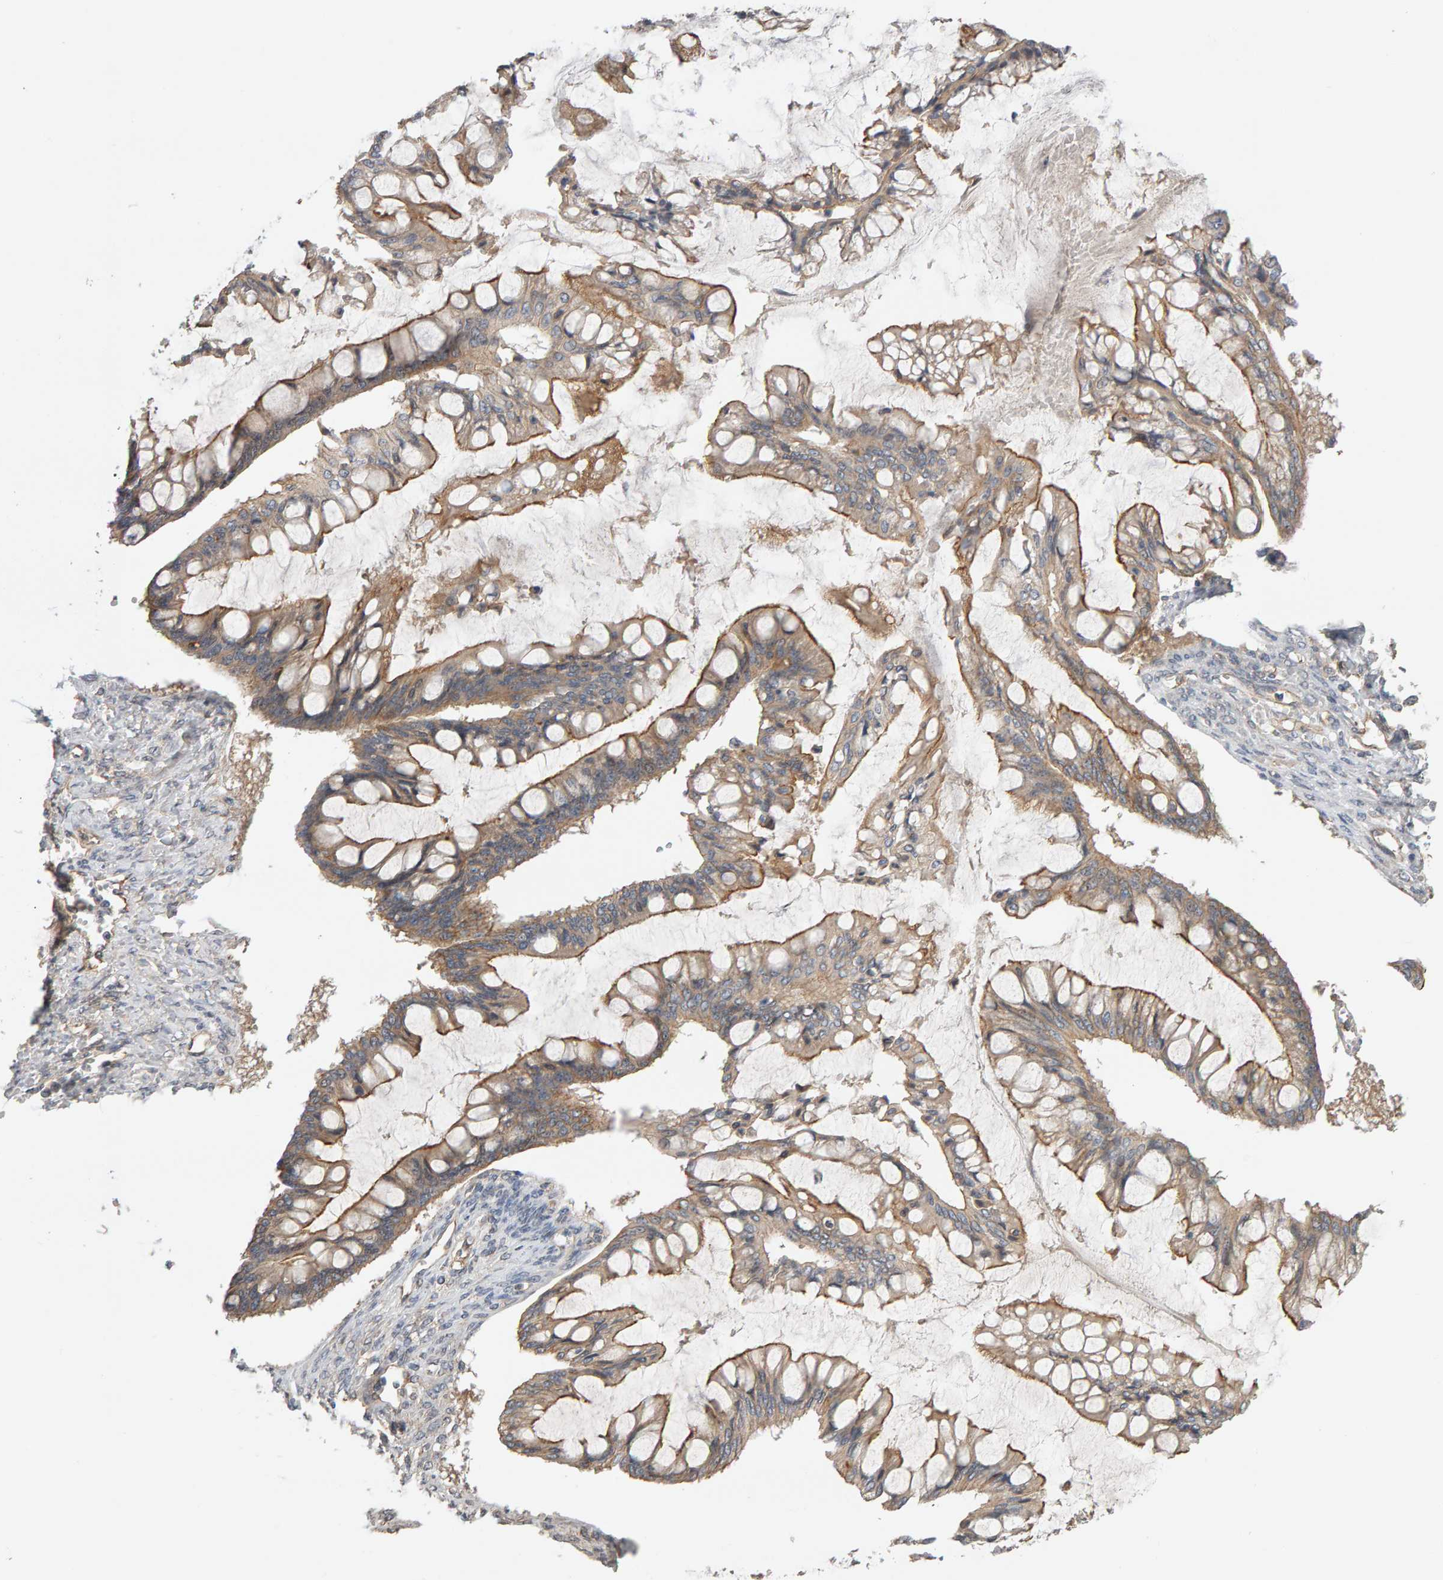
{"staining": {"intensity": "moderate", "quantity": ">75%", "location": "cytoplasmic/membranous"}, "tissue": "ovarian cancer", "cell_type": "Tumor cells", "image_type": "cancer", "snomed": [{"axis": "morphology", "description": "Cystadenocarcinoma, mucinous, NOS"}, {"axis": "topography", "description": "Ovary"}], "caption": "Immunohistochemistry (DAB (3,3'-diaminobenzidine)) staining of mucinous cystadenocarcinoma (ovarian) reveals moderate cytoplasmic/membranous protein expression in about >75% of tumor cells. (DAB (3,3'-diaminobenzidine) IHC, brown staining for protein, blue staining for nuclei).", "gene": "PPP1R16A", "patient": {"sex": "female", "age": 73}}